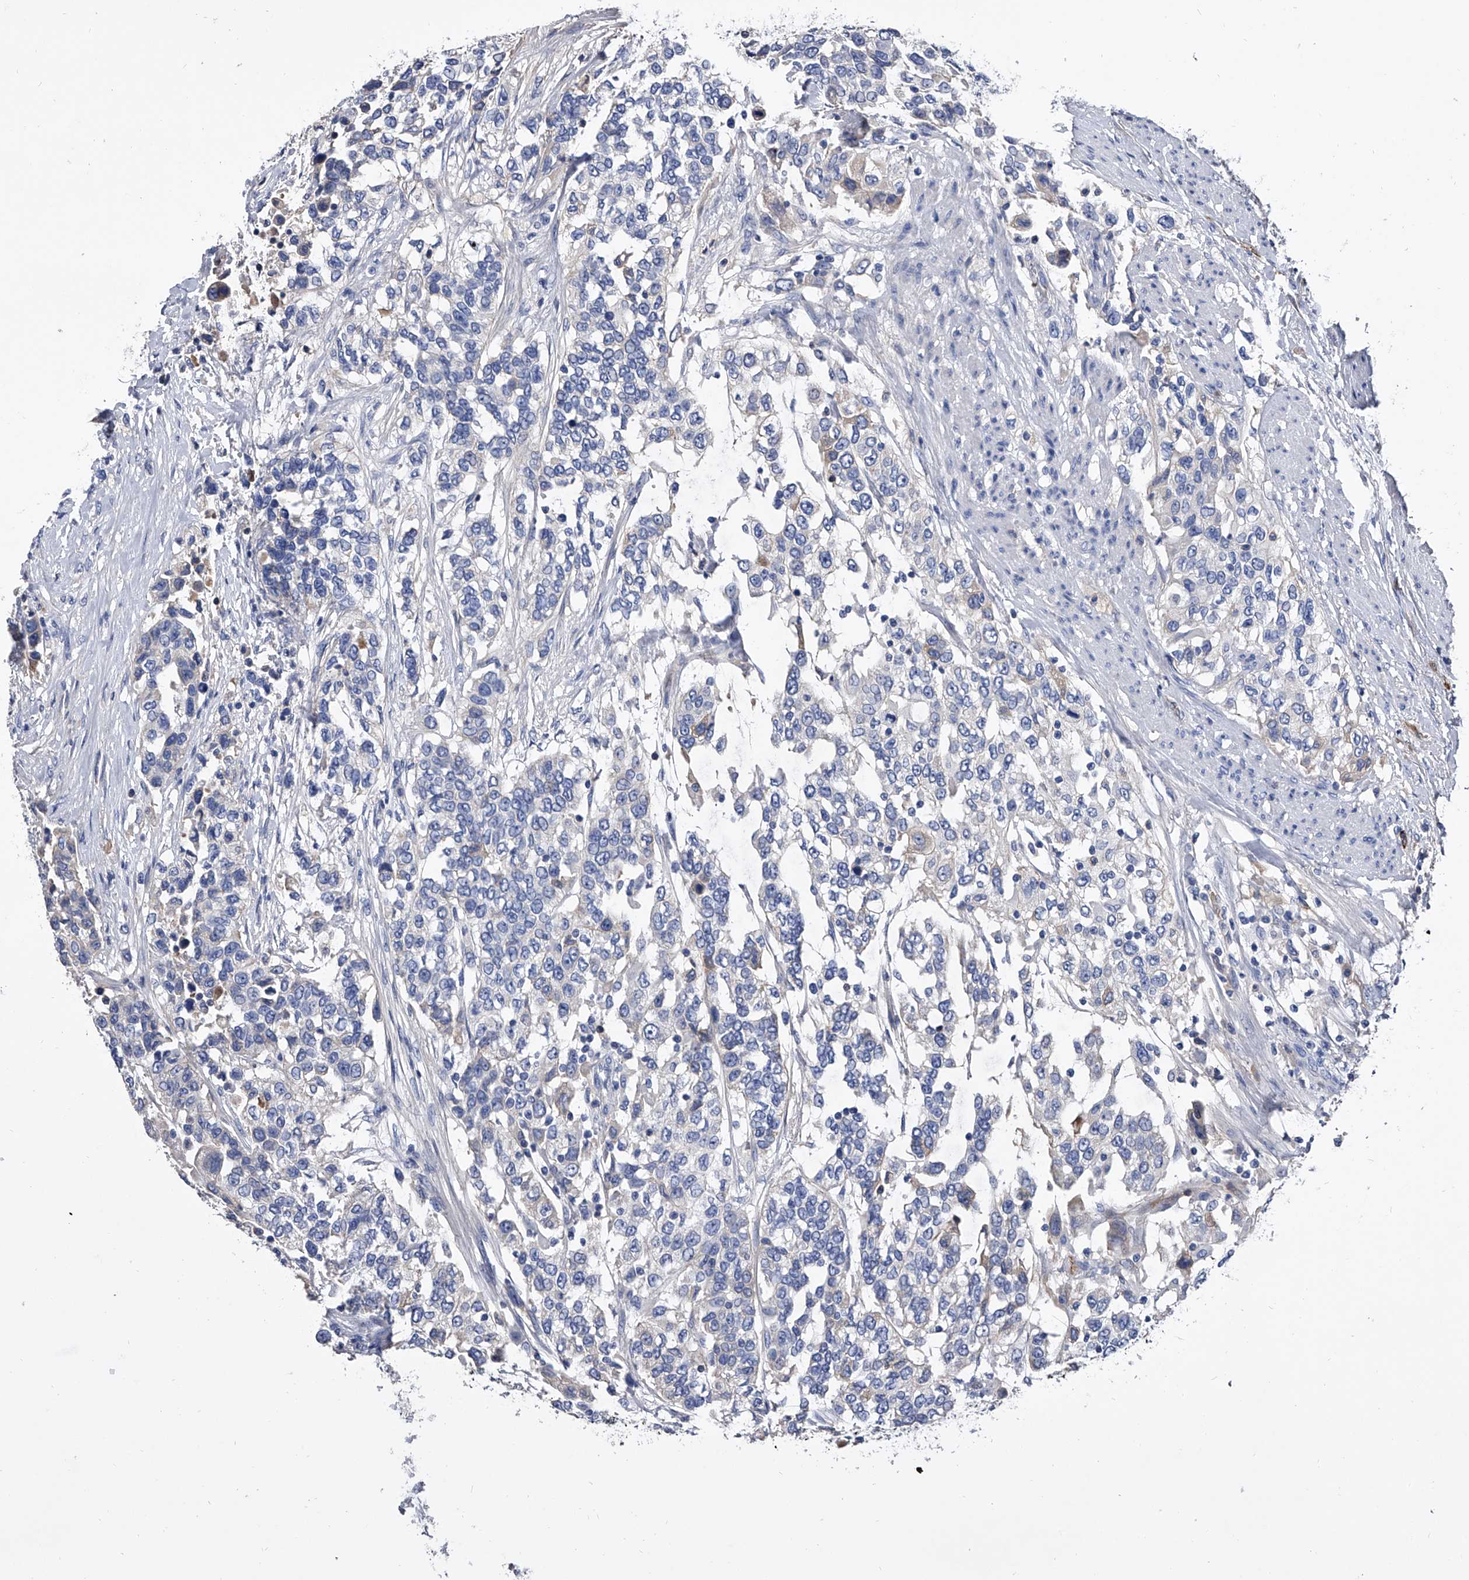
{"staining": {"intensity": "negative", "quantity": "none", "location": "none"}, "tissue": "urothelial cancer", "cell_type": "Tumor cells", "image_type": "cancer", "snomed": [{"axis": "morphology", "description": "Urothelial carcinoma, High grade"}, {"axis": "topography", "description": "Urinary bladder"}], "caption": "High power microscopy micrograph of an immunohistochemistry (IHC) photomicrograph of high-grade urothelial carcinoma, revealing no significant staining in tumor cells. The staining is performed using DAB brown chromogen with nuclei counter-stained in using hematoxylin.", "gene": "EFCAB7", "patient": {"sex": "female", "age": 80}}